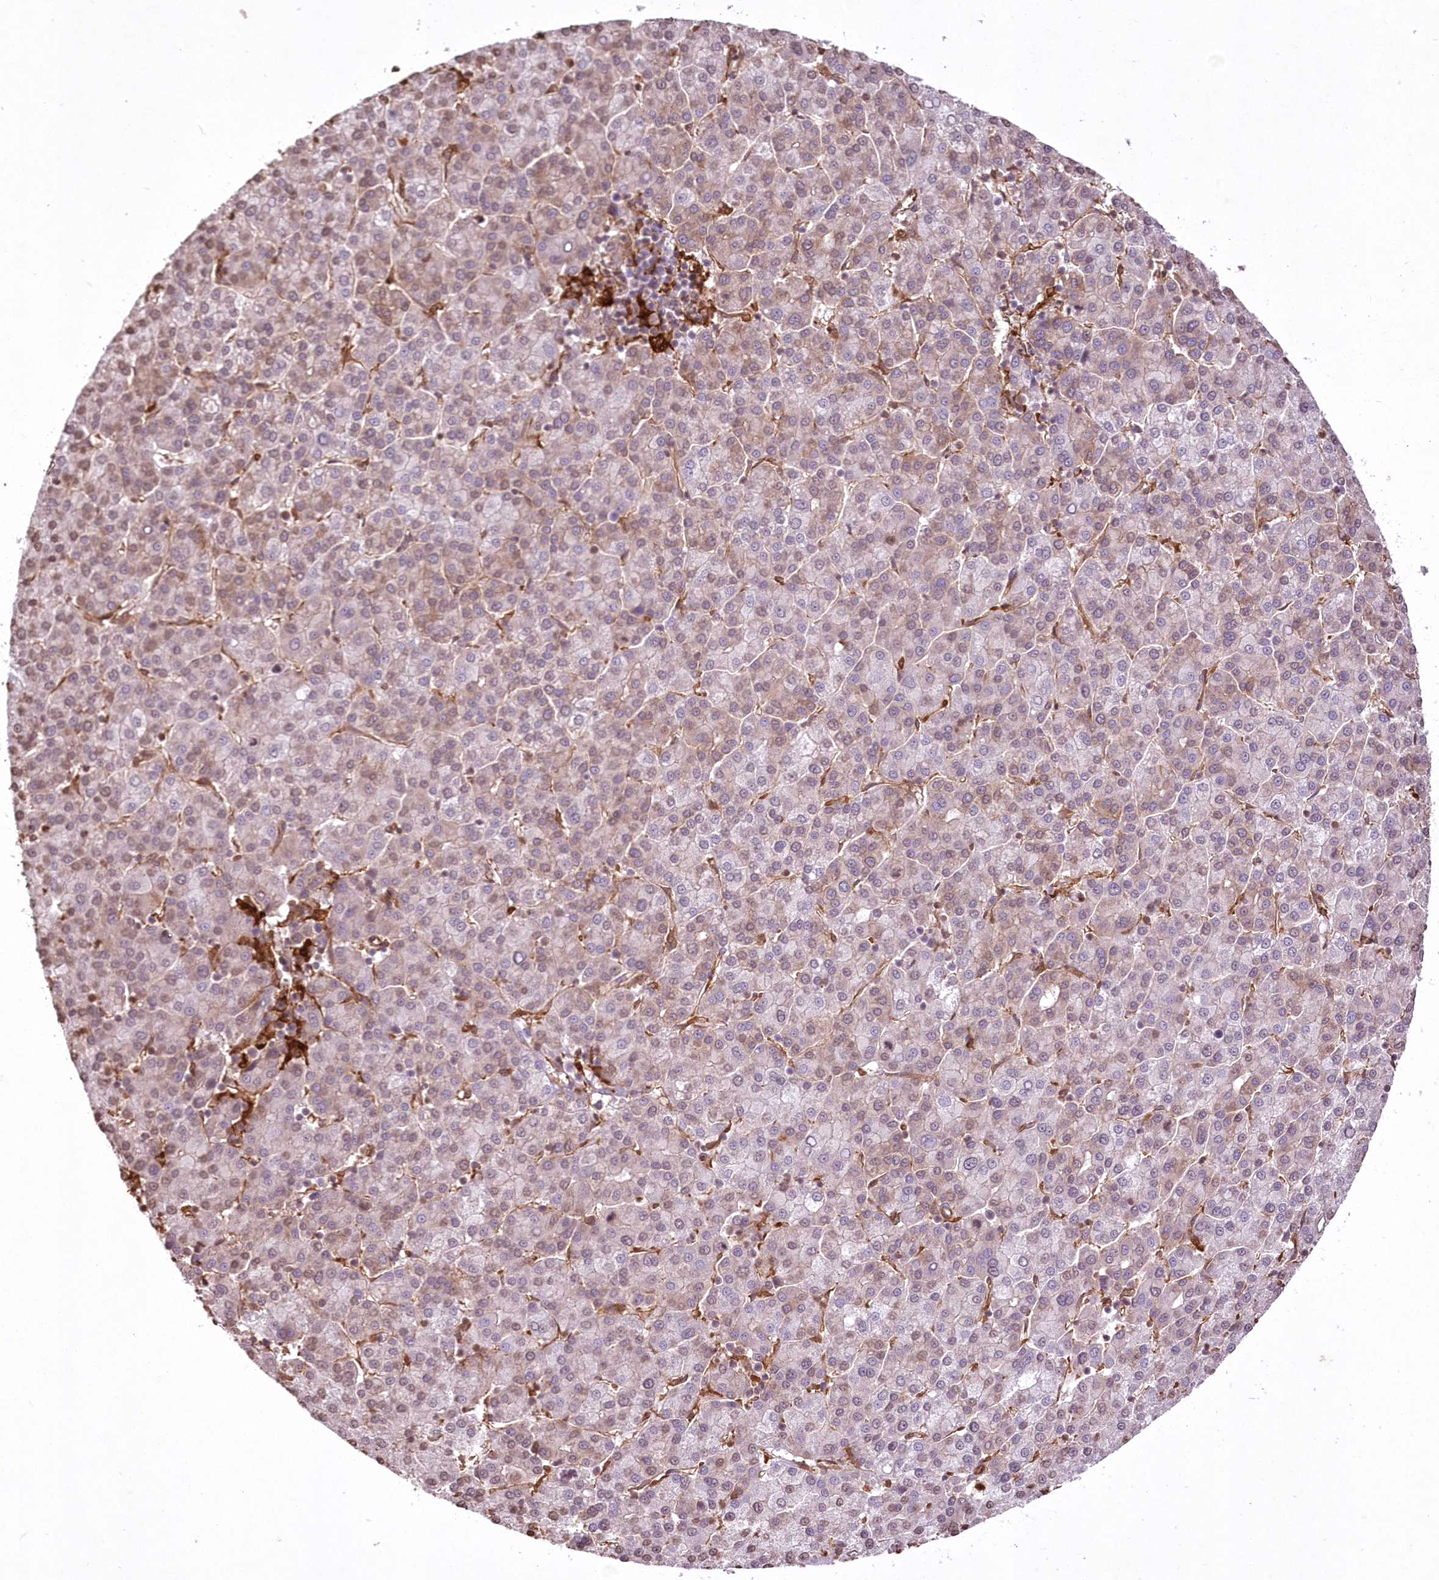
{"staining": {"intensity": "weak", "quantity": "25%-75%", "location": "cytoplasmic/membranous,nuclear"}, "tissue": "liver cancer", "cell_type": "Tumor cells", "image_type": "cancer", "snomed": [{"axis": "morphology", "description": "Carcinoma, Hepatocellular, NOS"}, {"axis": "topography", "description": "Liver"}], "caption": "Protein staining exhibits weak cytoplasmic/membranous and nuclear positivity in approximately 25%-75% of tumor cells in hepatocellular carcinoma (liver). The staining was performed using DAB (3,3'-diaminobenzidine), with brown indicating positive protein expression. Nuclei are stained blue with hematoxylin.", "gene": "FCHO2", "patient": {"sex": "female", "age": 58}}